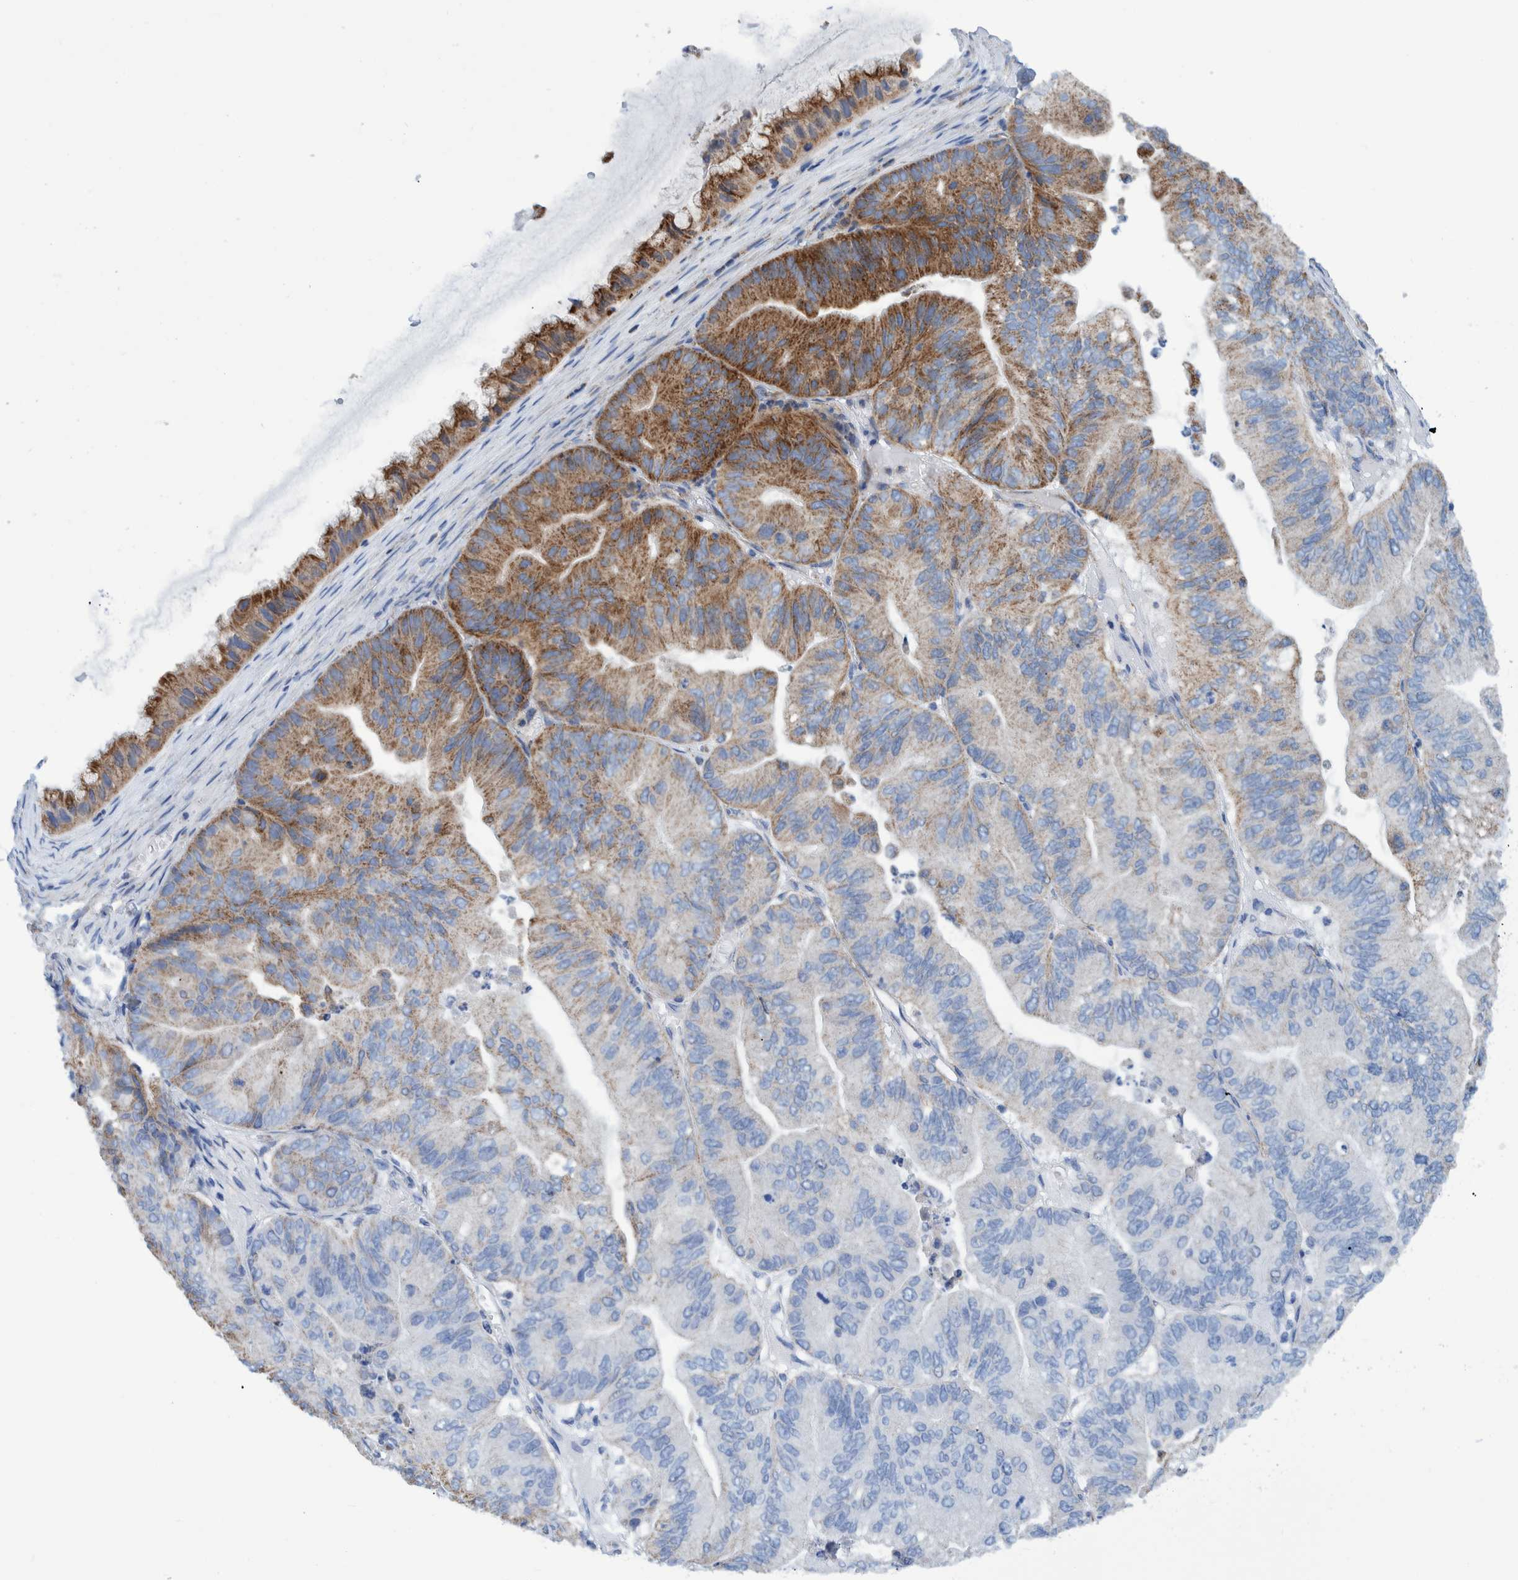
{"staining": {"intensity": "moderate", "quantity": "<25%", "location": "cytoplasmic/membranous"}, "tissue": "ovarian cancer", "cell_type": "Tumor cells", "image_type": "cancer", "snomed": [{"axis": "morphology", "description": "Cystadenocarcinoma, mucinous, NOS"}, {"axis": "topography", "description": "Ovary"}], "caption": "Brown immunohistochemical staining in ovarian cancer reveals moderate cytoplasmic/membranous positivity in about <25% of tumor cells.", "gene": "BZW2", "patient": {"sex": "female", "age": 61}}